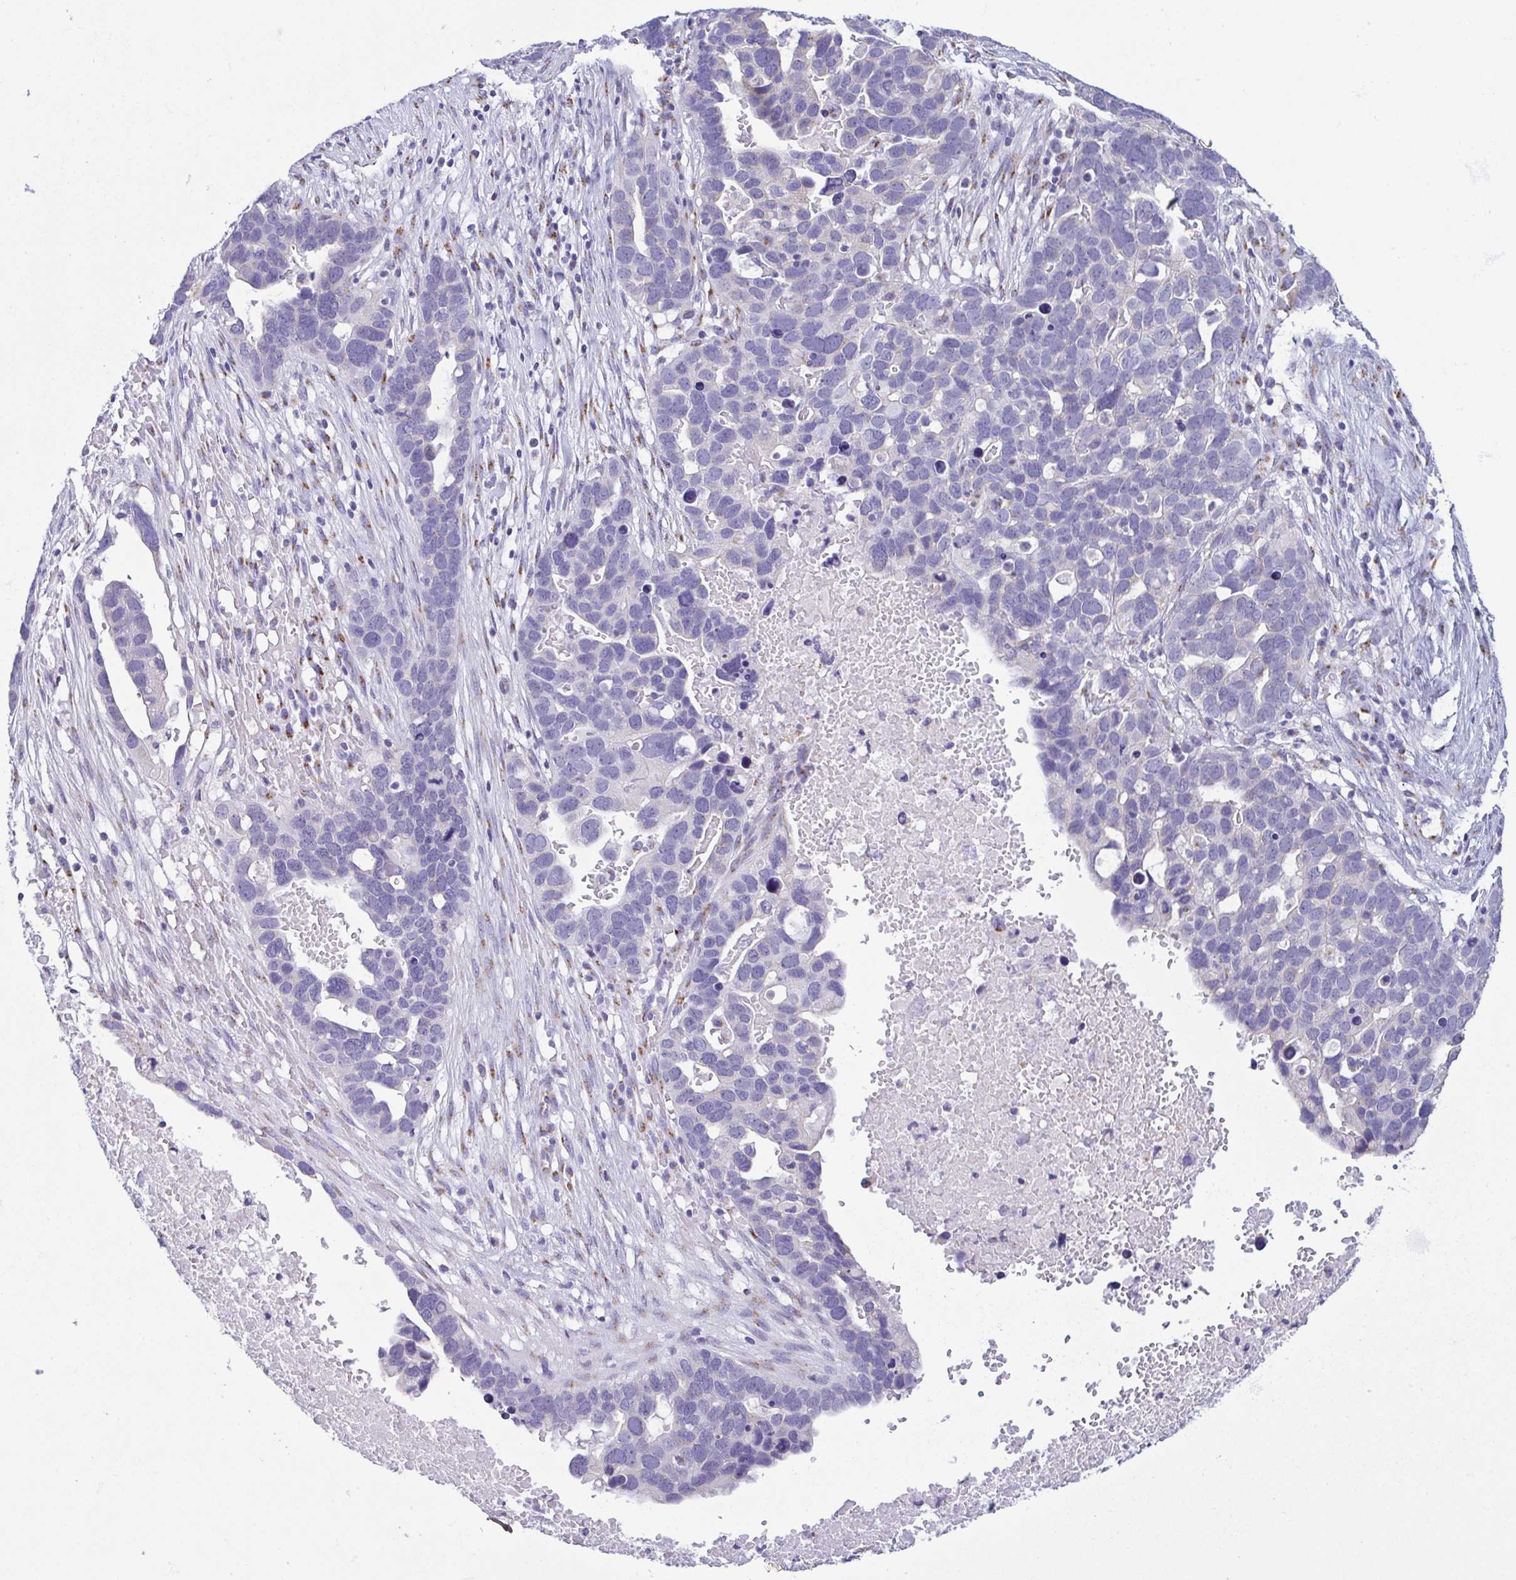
{"staining": {"intensity": "negative", "quantity": "none", "location": "none"}, "tissue": "ovarian cancer", "cell_type": "Tumor cells", "image_type": "cancer", "snomed": [{"axis": "morphology", "description": "Cystadenocarcinoma, serous, NOS"}, {"axis": "topography", "description": "Ovary"}], "caption": "A high-resolution image shows IHC staining of ovarian cancer, which exhibits no significant positivity in tumor cells.", "gene": "SULT1B1", "patient": {"sex": "female", "age": 54}}